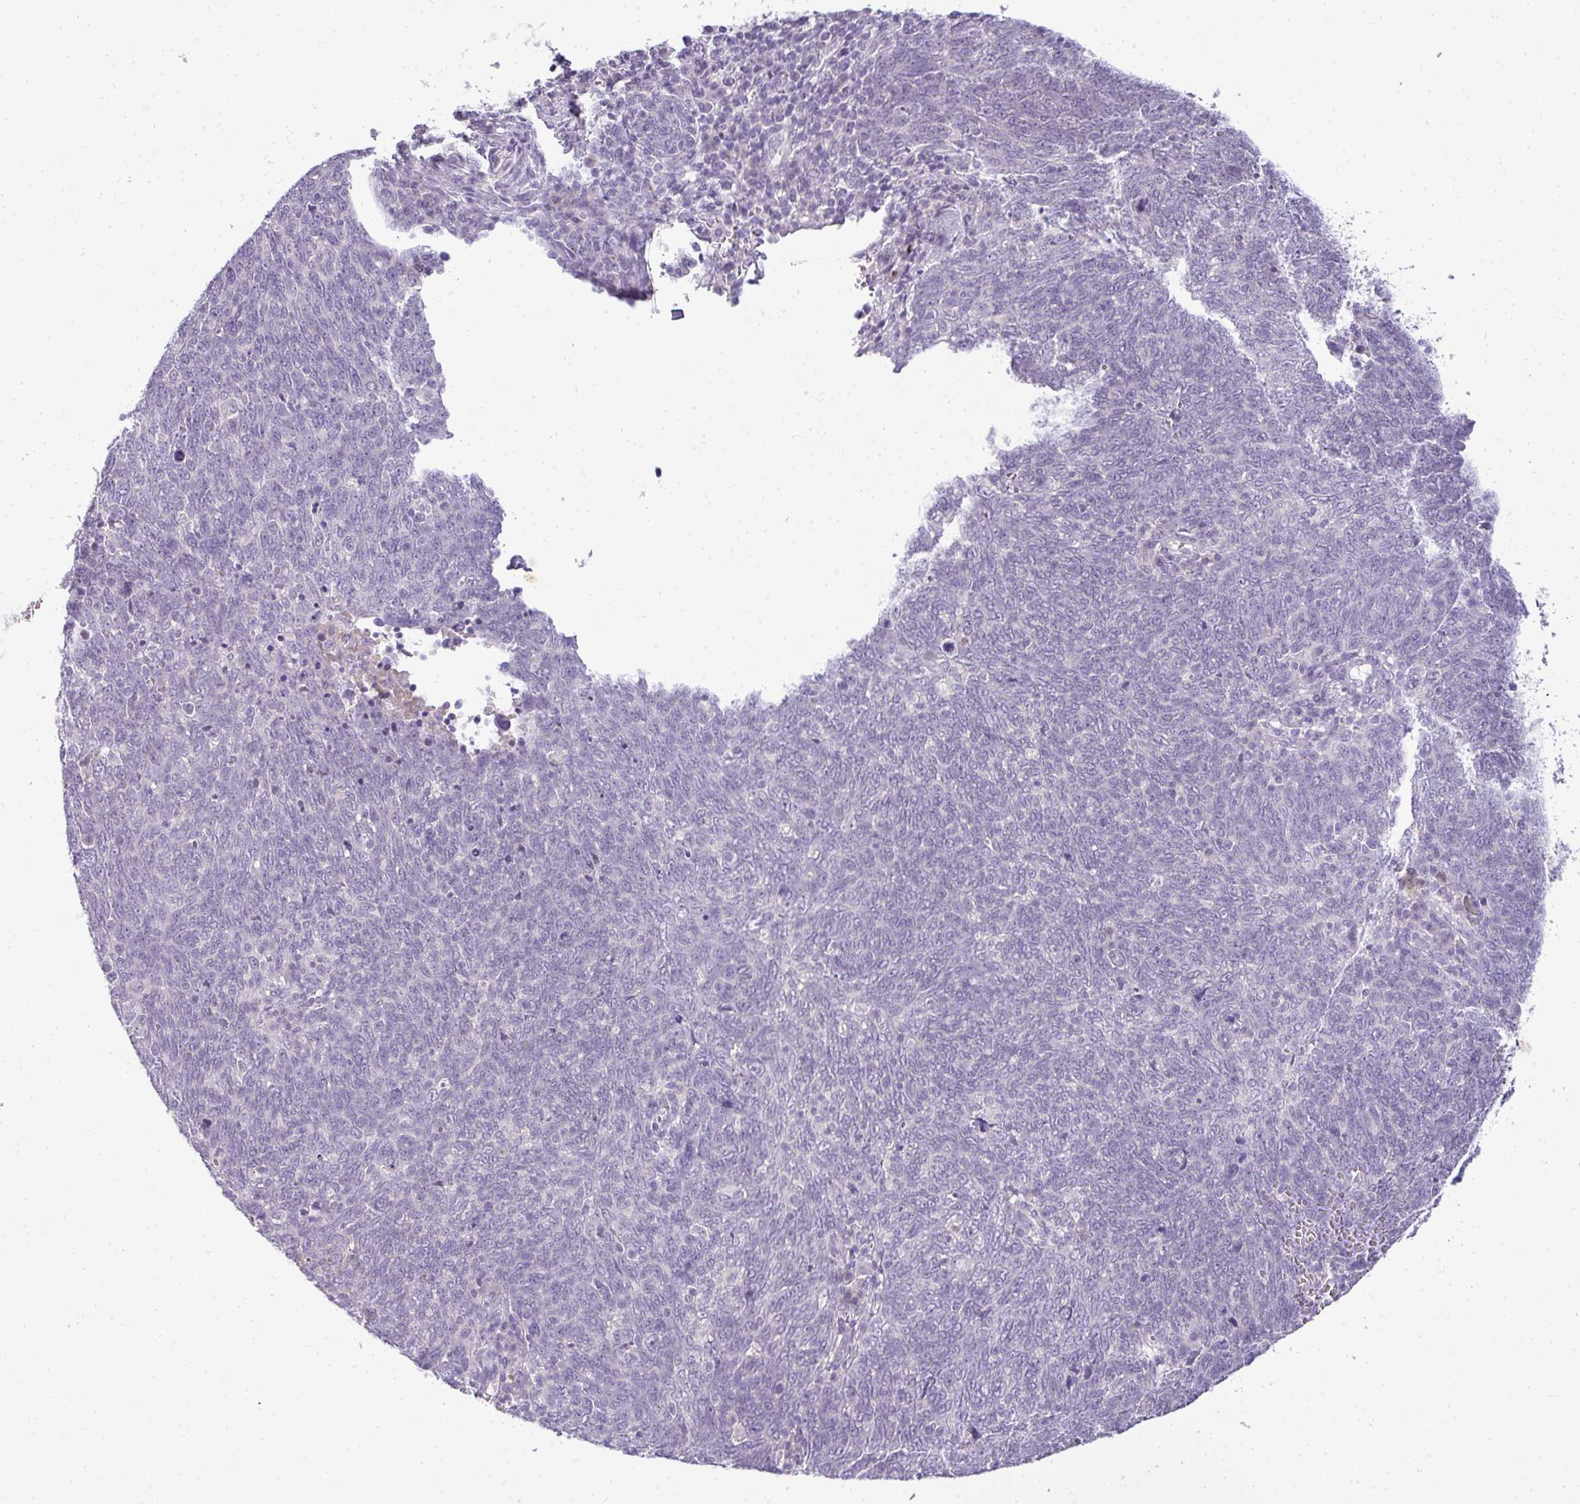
{"staining": {"intensity": "negative", "quantity": "none", "location": "none"}, "tissue": "lung cancer", "cell_type": "Tumor cells", "image_type": "cancer", "snomed": [{"axis": "morphology", "description": "Squamous cell carcinoma, NOS"}, {"axis": "topography", "description": "Lung"}], "caption": "Tumor cells are negative for protein expression in human lung cancer.", "gene": "CMPK1", "patient": {"sex": "female", "age": 72}}